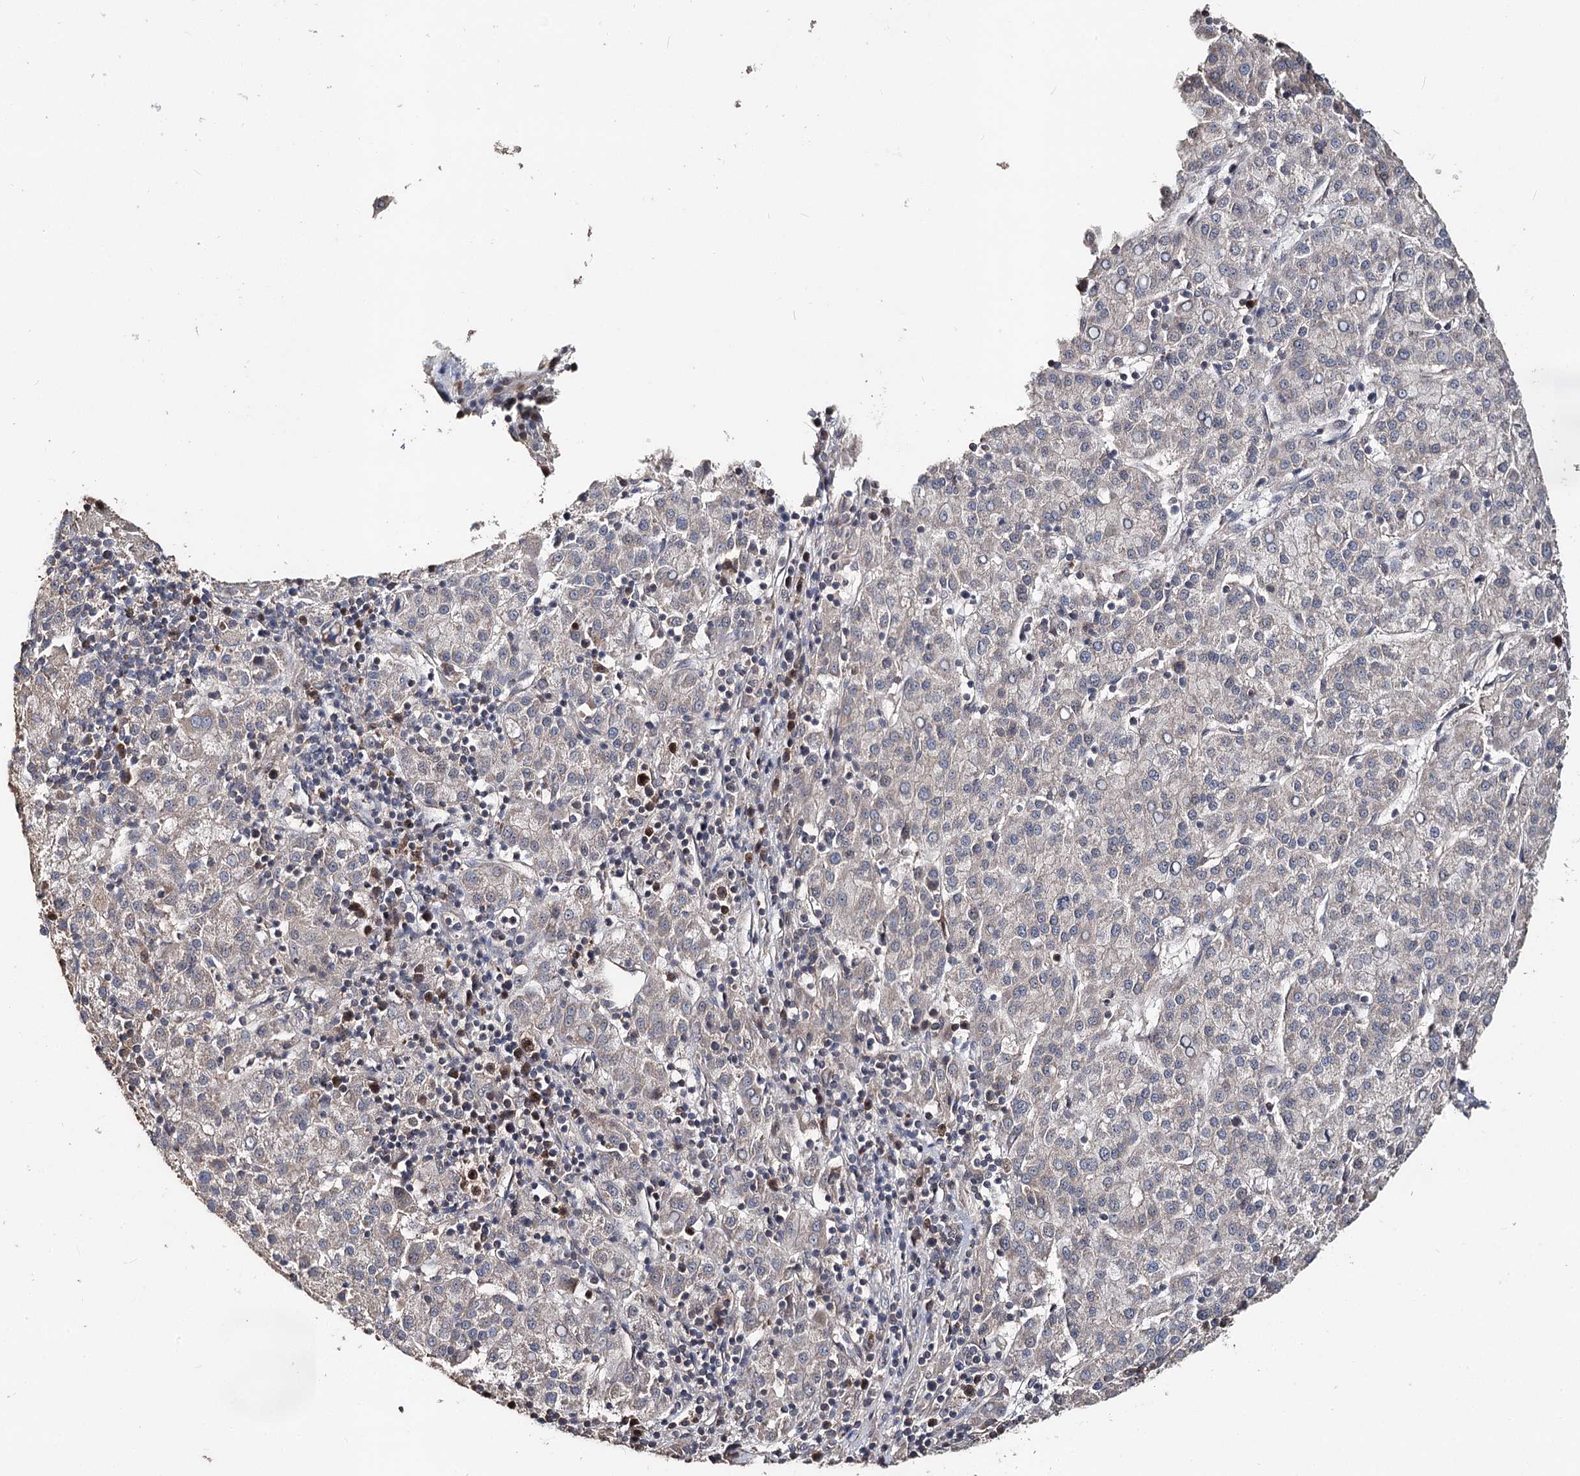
{"staining": {"intensity": "moderate", "quantity": "25%-75%", "location": "cytoplasmic/membranous,nuclear"}, "tissue": "liver cancer", "cell_type": "Tumor cells", "image_type": "cancer", "snomed": [{"axis": "morphology", "description": "Carcinoma, Hepatocellular, NOS"}, {"axis": "topography", "description": "Liver"}], "caption": "Human hepatocellular carcinoma (liver) stained for a protein (brown) shows moderate cytoplasmic/membranous and nuclear positive positivity in approximately 25%-75% of tumor cells.", "gene": "NOPCHAP1", "patient": {"sex": "female", "age": 58}}